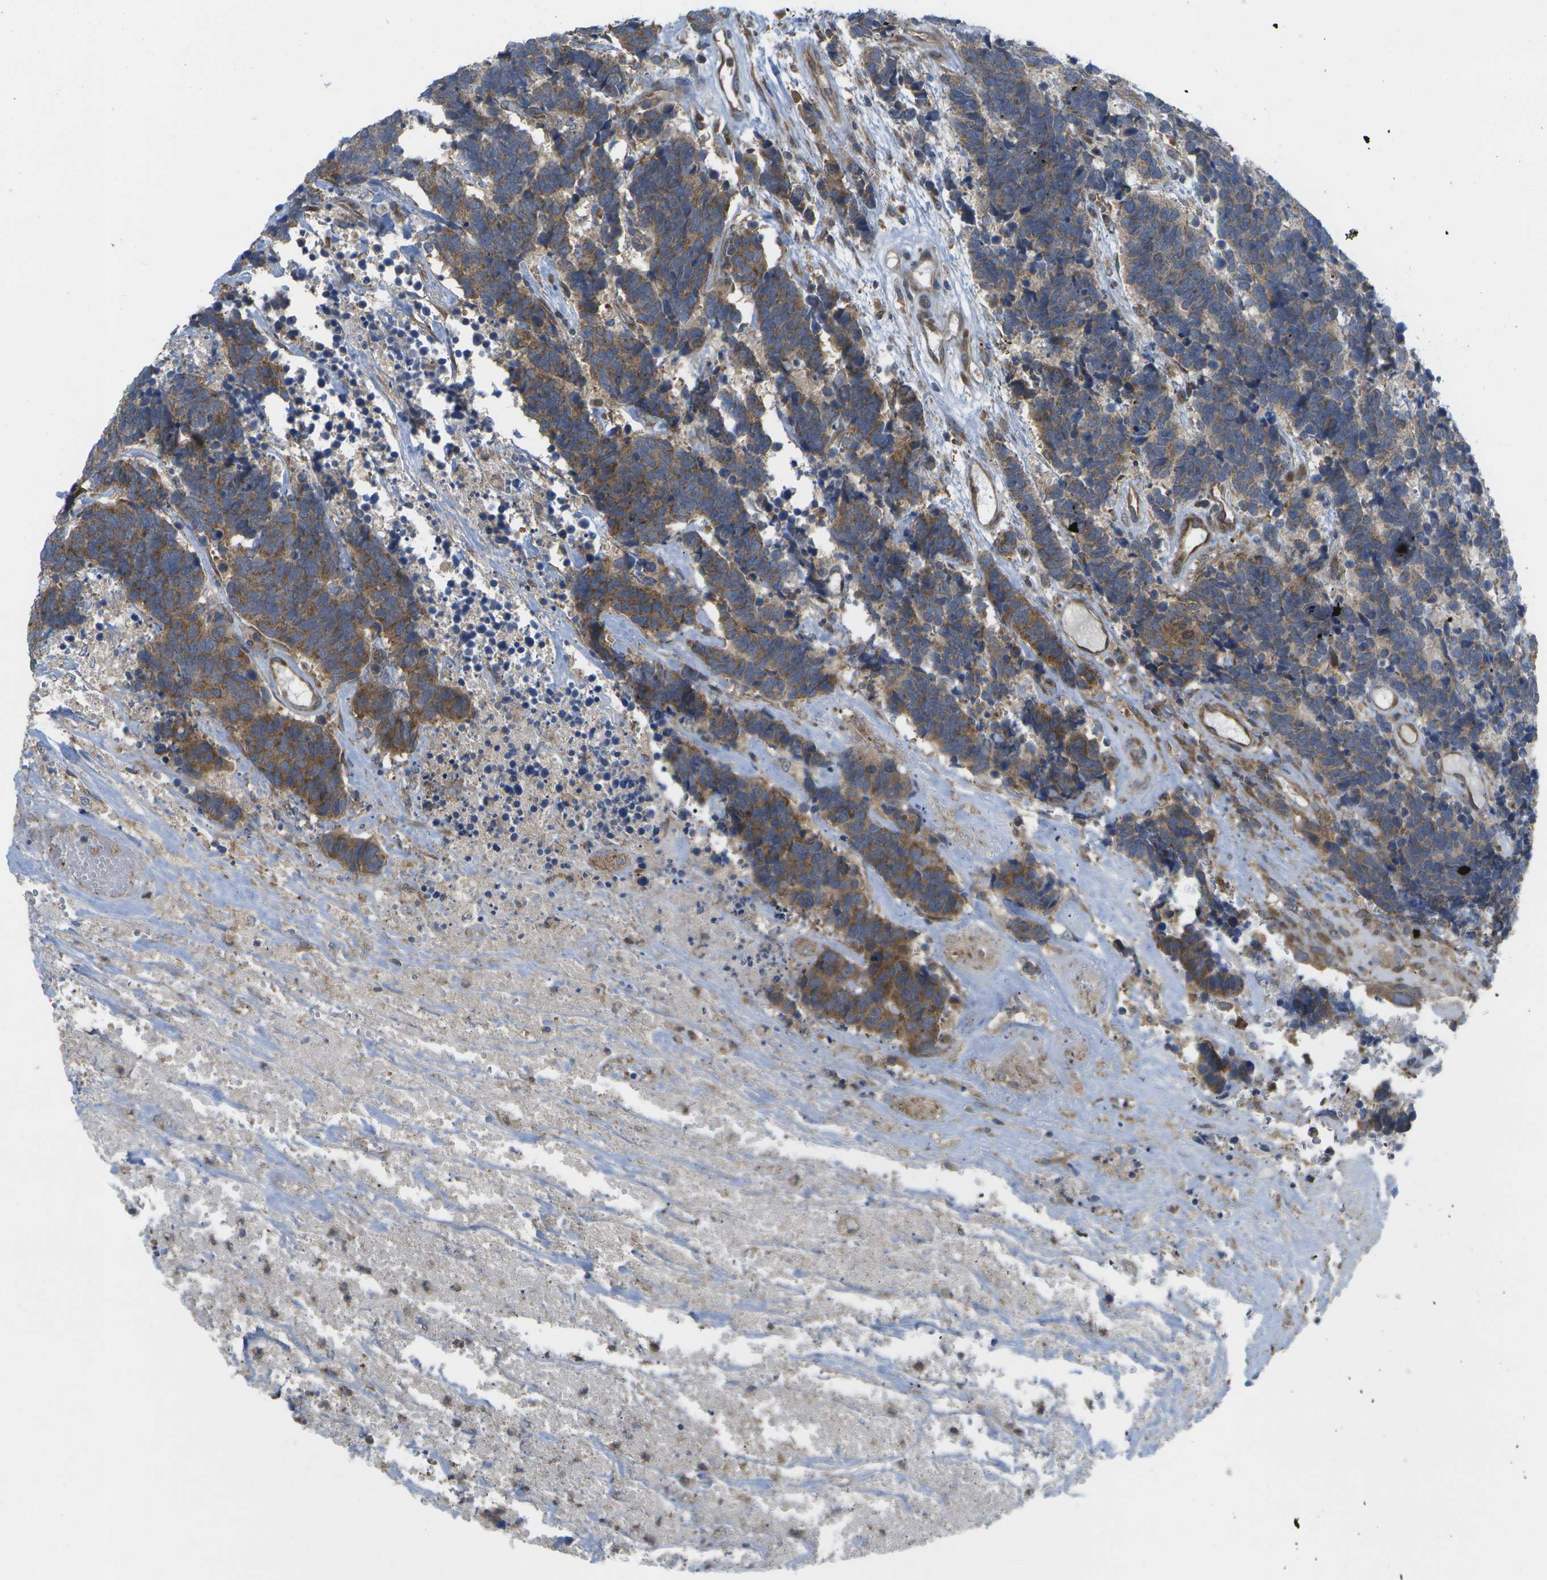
{"staining": {"intensity": "moderate", "quantity": ">75%", "location": "cytoplasmic/membranous"}, "tissue": "carcinoid", "cell_type": "Tumor cells", "image_type": "cancer", "snomed": [{"axis": "morphology", "description": "Carcinoma, NOS"}, {"axis": "morphology", "description": "Carcinoid, malignant, NOS"}, {"axis": "topography", "description": "Urinary bladder"}], "caption": "IHC image of neoplastic tissue: carcinoma stained using immunohistochemistry (IHC) demonstrates medium levels of moderate protein expression localized specifically in the cytoplasmic/membranous of tumor cells, appearing as a cytoplasmic/membranous brown color.", "gene": "DPM3", "patient": {"sex": "male", "age": 57}}